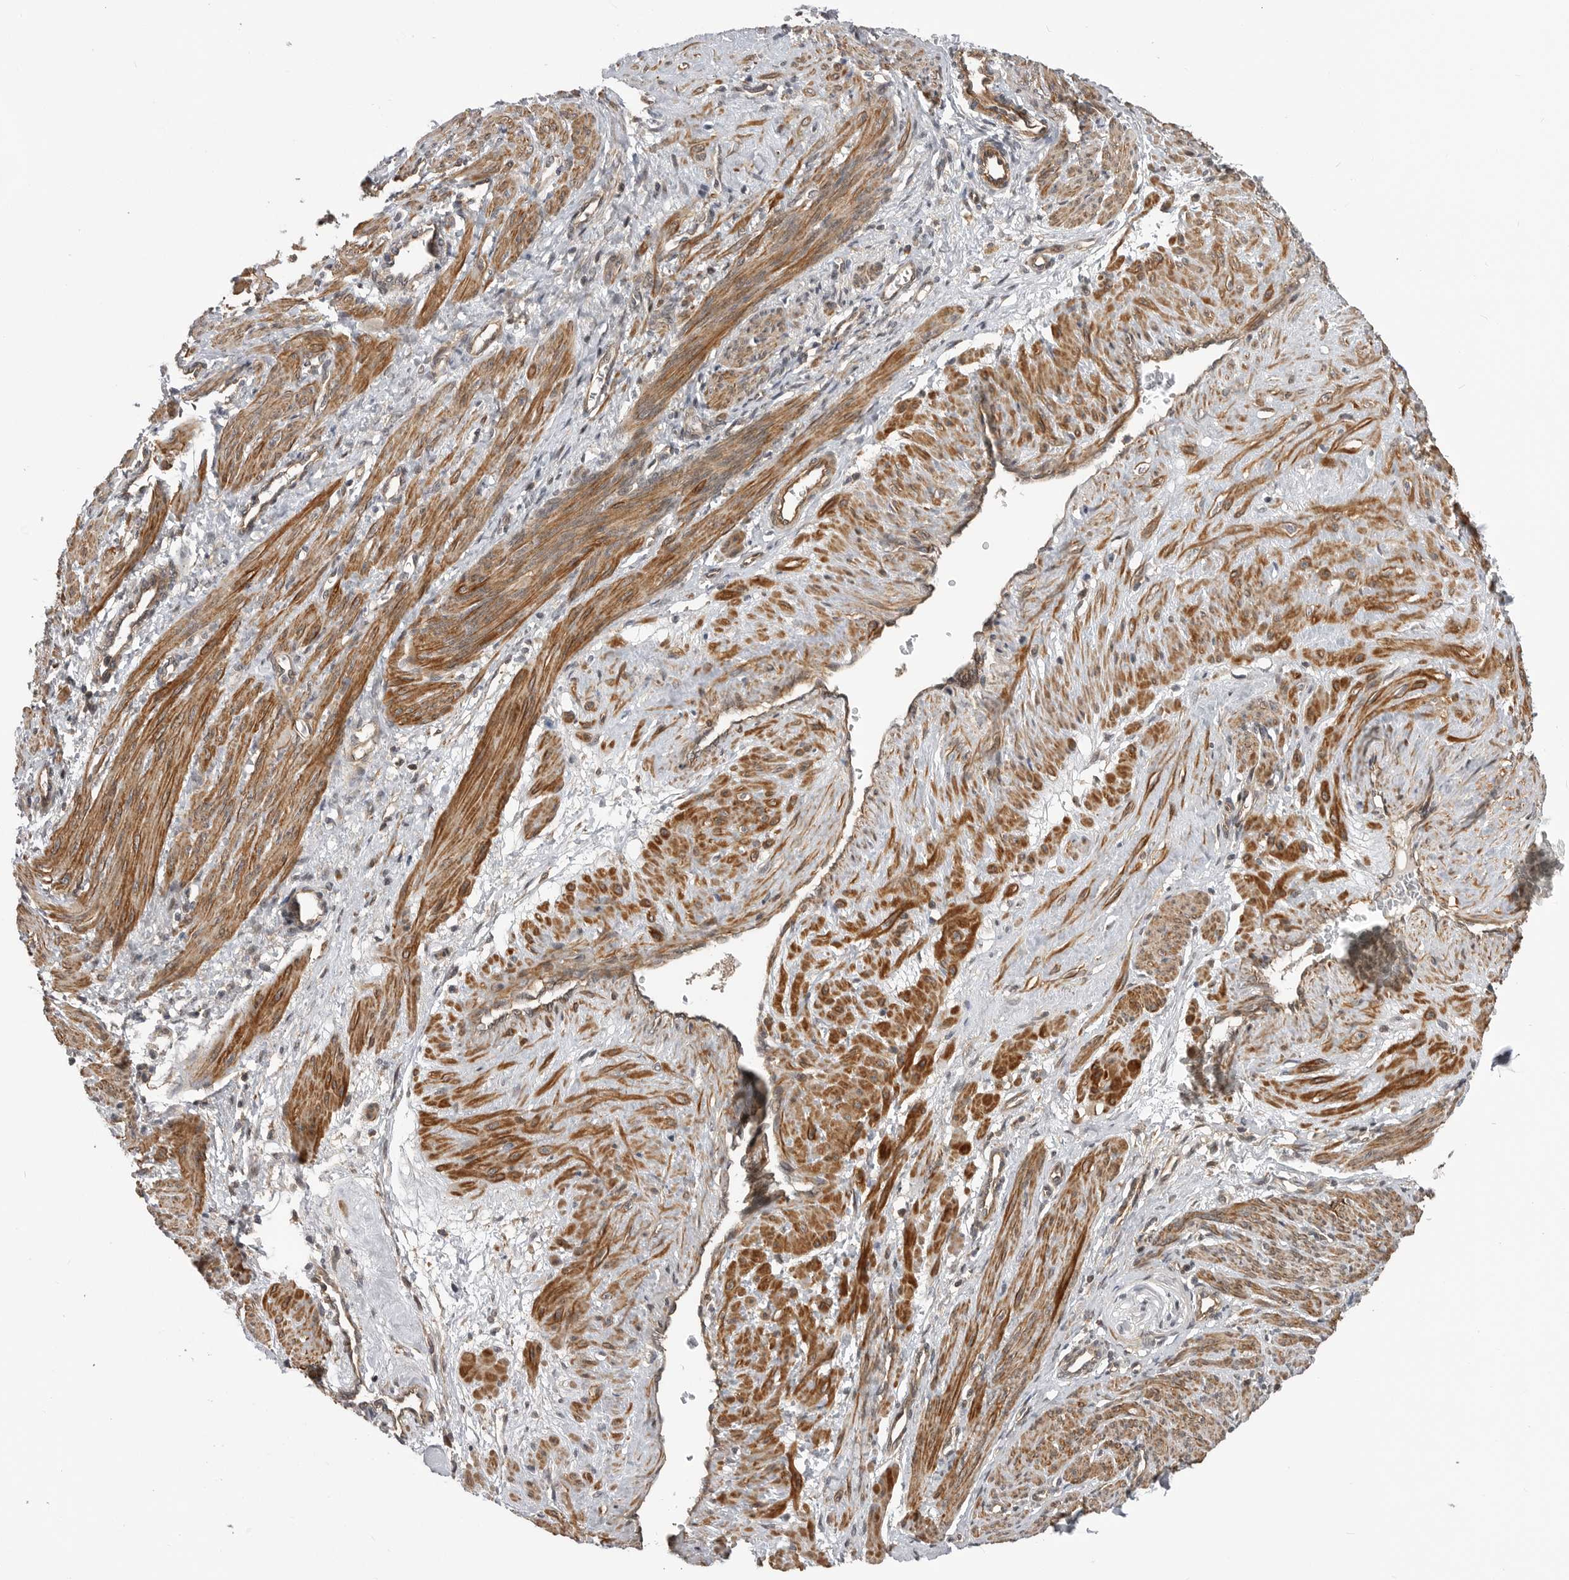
{"staining": {"intensity": "moderate", "quantity": ">75%", "location": "cytoplasmic/membranous"}, "tissue": "smooth muscle", "cell_type": "Smooth muscle cells", "image_type": "normal", "snomed": [{"axis": "morphology", "description": "Normal tissue, NOS"}, {"axis": "topography", "description": "Endometrium"}], "caption": "The photomicrograph exhibits immunohistochemical staining of unremarkable smooth muscle. There is moderate cytoplasmic/membranous staining is appreciated in approximately >75% of smooth muscle cells. (Stains: DAB in brown, nuclei in blue, Microscopy: brightfield microscopy at high magnification).", "gene": "TRIM56", "patient": {"sex": "female", "age": 33}}